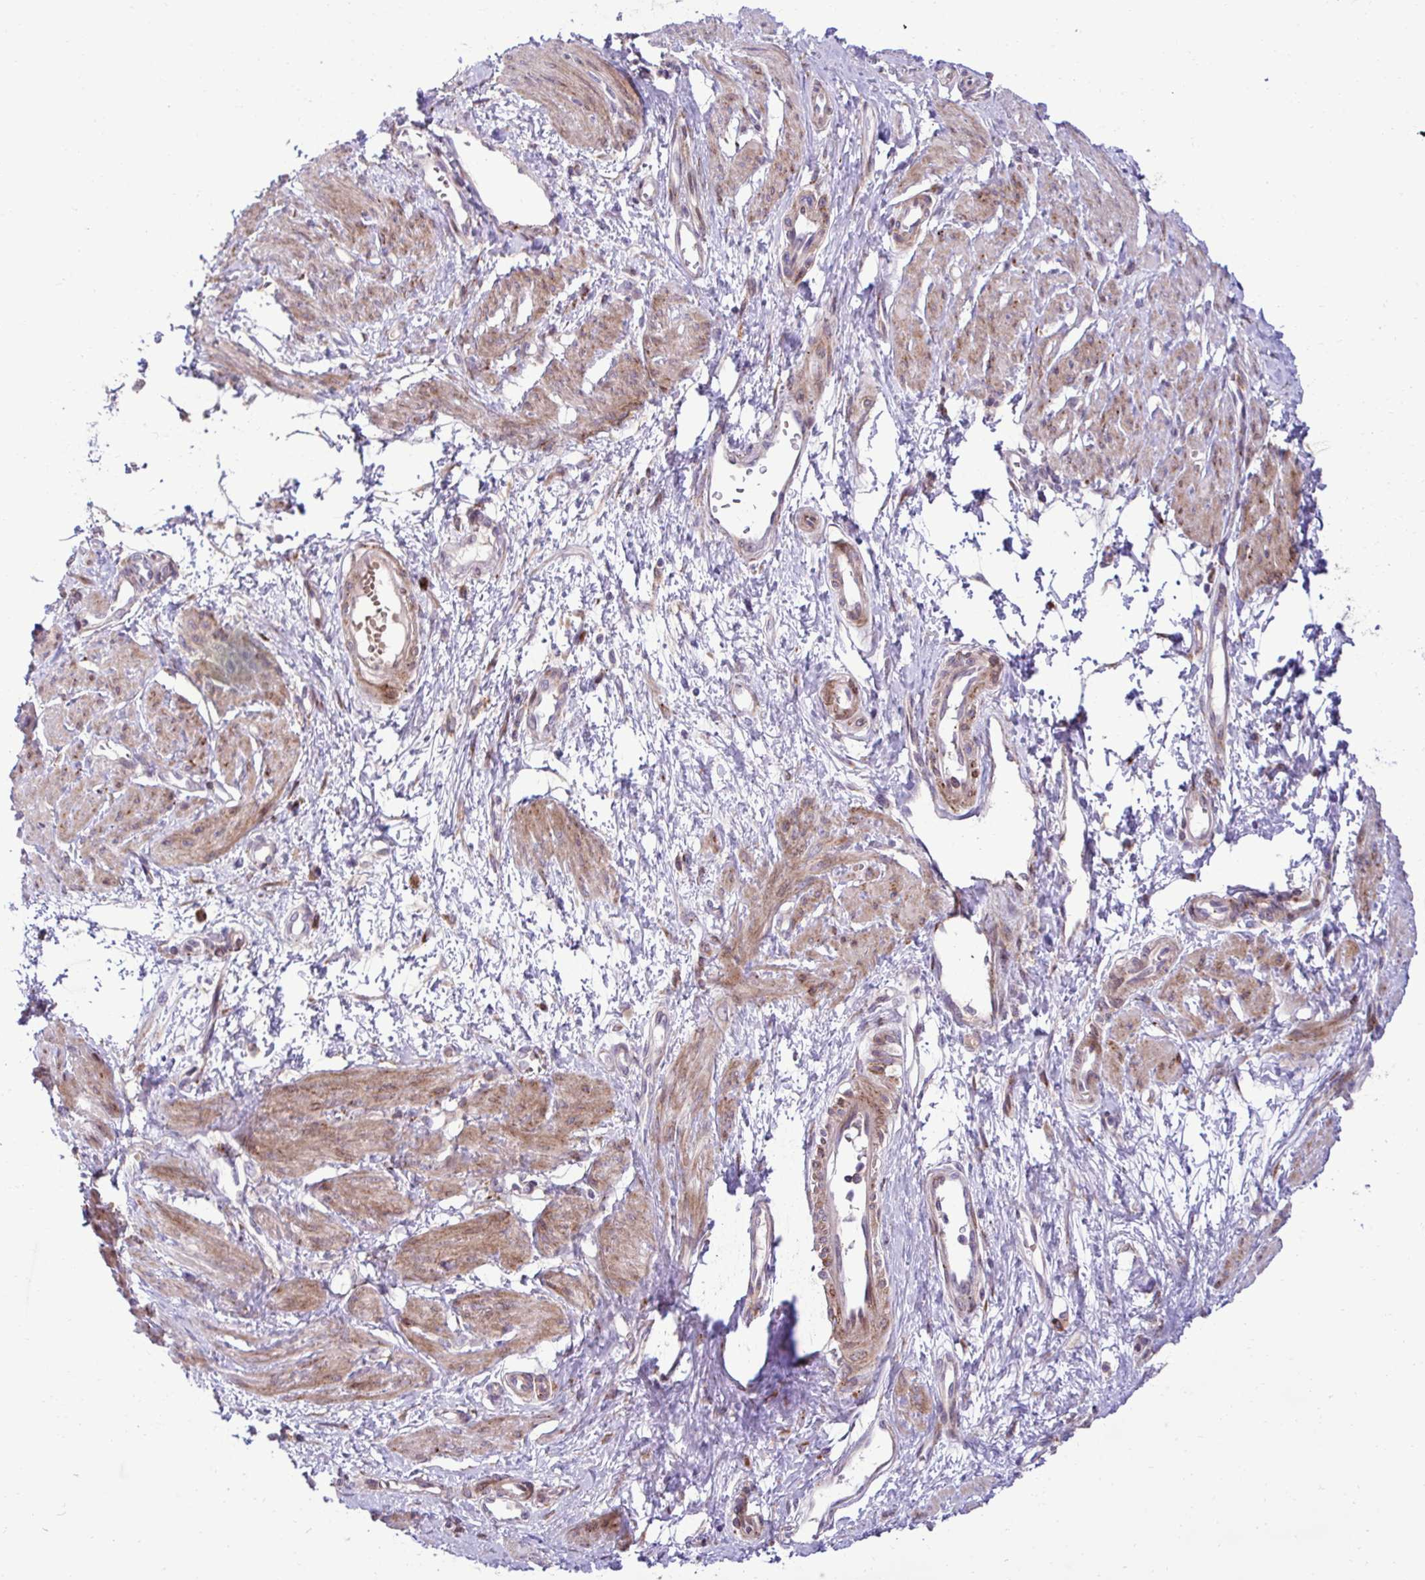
{"staining": {"intensity": "moderate", "quantity": ">75%", "location": "cytoplasmic/membranous"}, "tissue": "smooth muscle", "cell_type": "Smooth muscle cells", "image_type": "normal", "snomed": [{"axis": "morphology", "description": "Normal tissue, NOS"}, {"axis": "topography", "description": "Smooth muscle"}, {"axis": "topography", "description": "Uterus"}], "caption": "Normal smooth muscle was stained to show a protein in brown. There is medium levels of moderate cytoplasmic/membranous staining in about >75% of smooth muscle cells. (brown staining indicates protein expression, while blue staining denotes nuclei).", "gene": "LIMS1", "patient": {"sex": "female", "age": 39}}